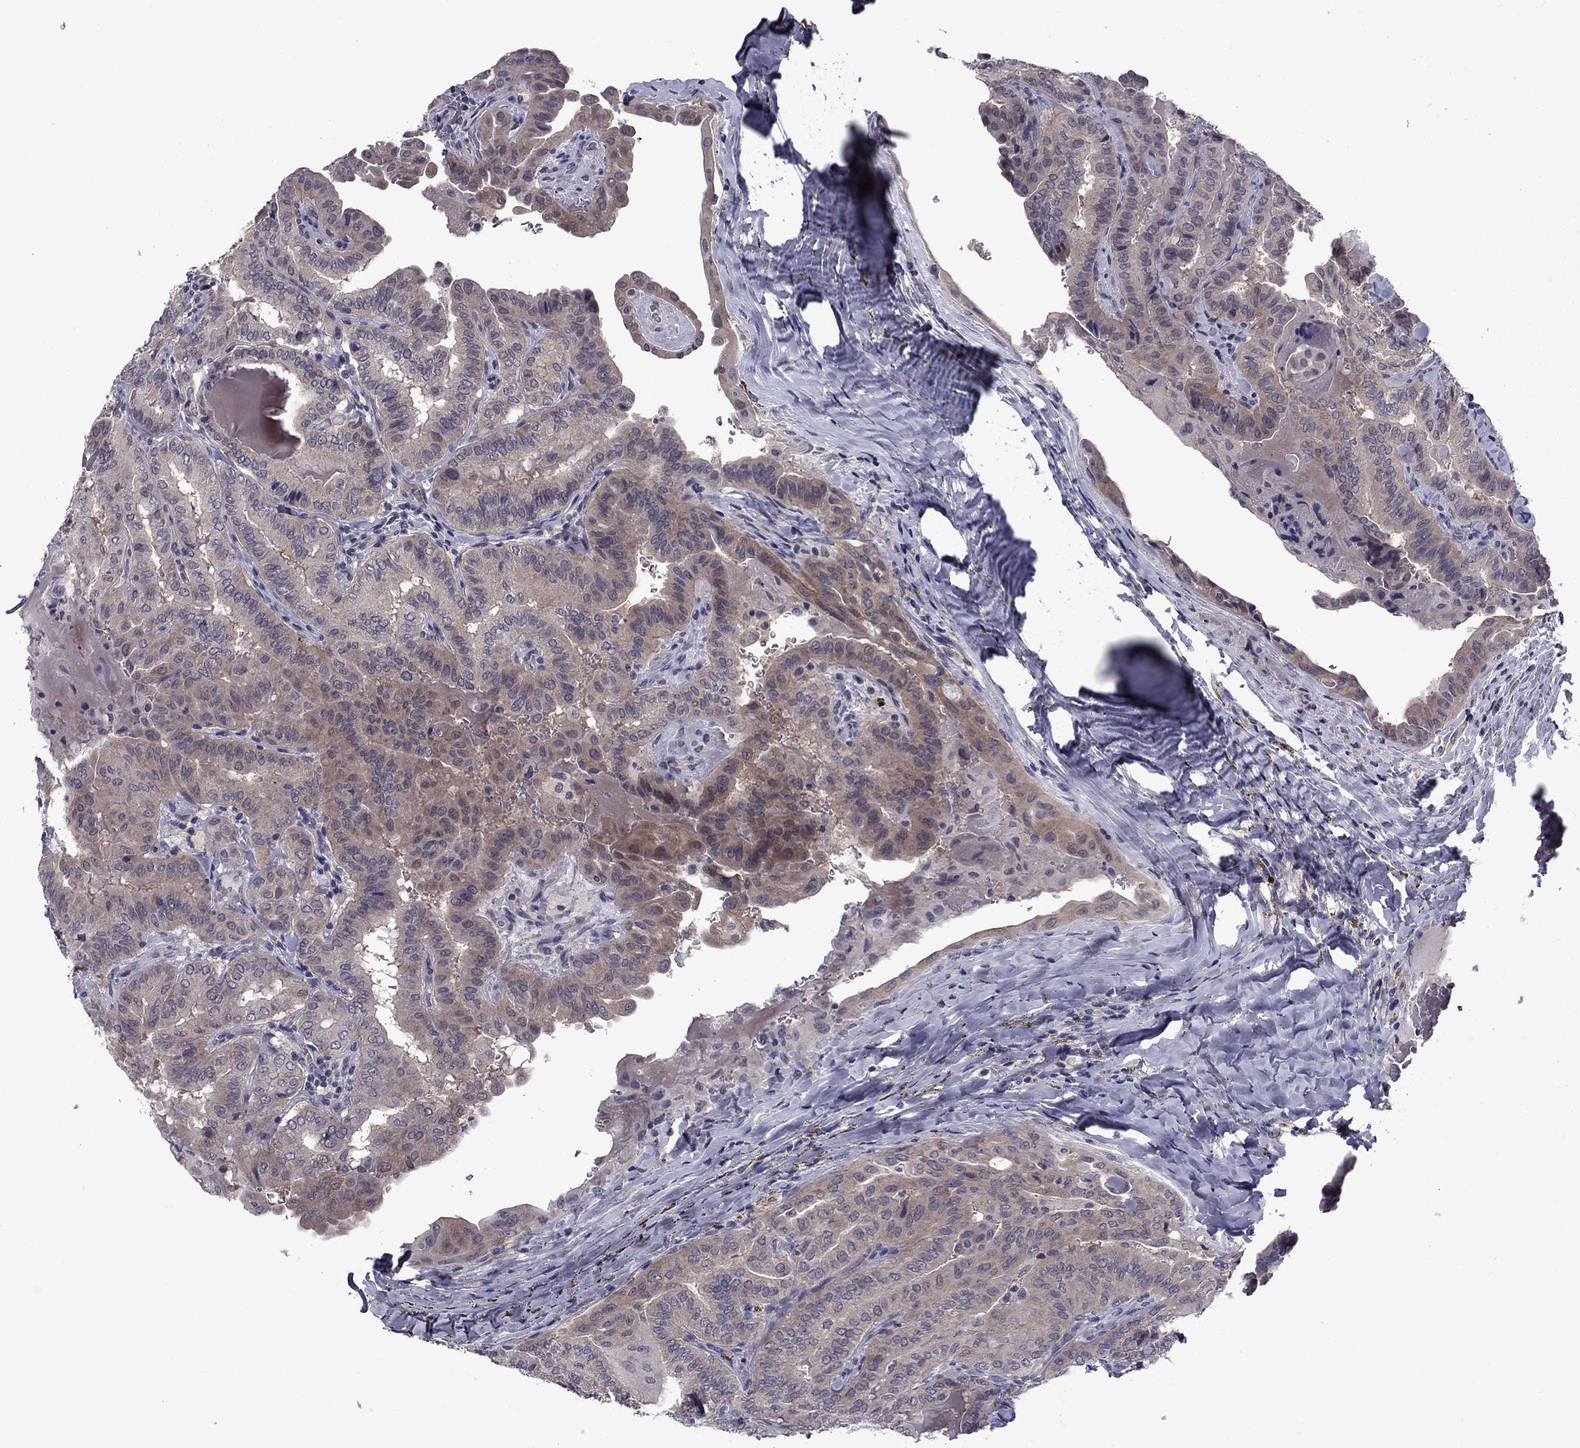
{"staining": {"intensity": "moderate", "quantity": "<25%", "location": "cytoplasmic/membranous"}, "tissue": "thyroid cancer", "cell_type": "Tumor cells", "image_type": "cancer", "snomed": [{"axis": "morphology", "description": "Papillary adenocarcinoma, NOS"}, {"axis": "topography", "description": "Thyroid gland"}], "caption": "Protein analysis of thyroid cancer (papillary adenocarcinoma) tissue displays moderate cytoplasmic/membranous positivity in approximately <25% of tumor cells.", "gene": "SNTA1", "patient": {"sex": "female", "age": 68}}